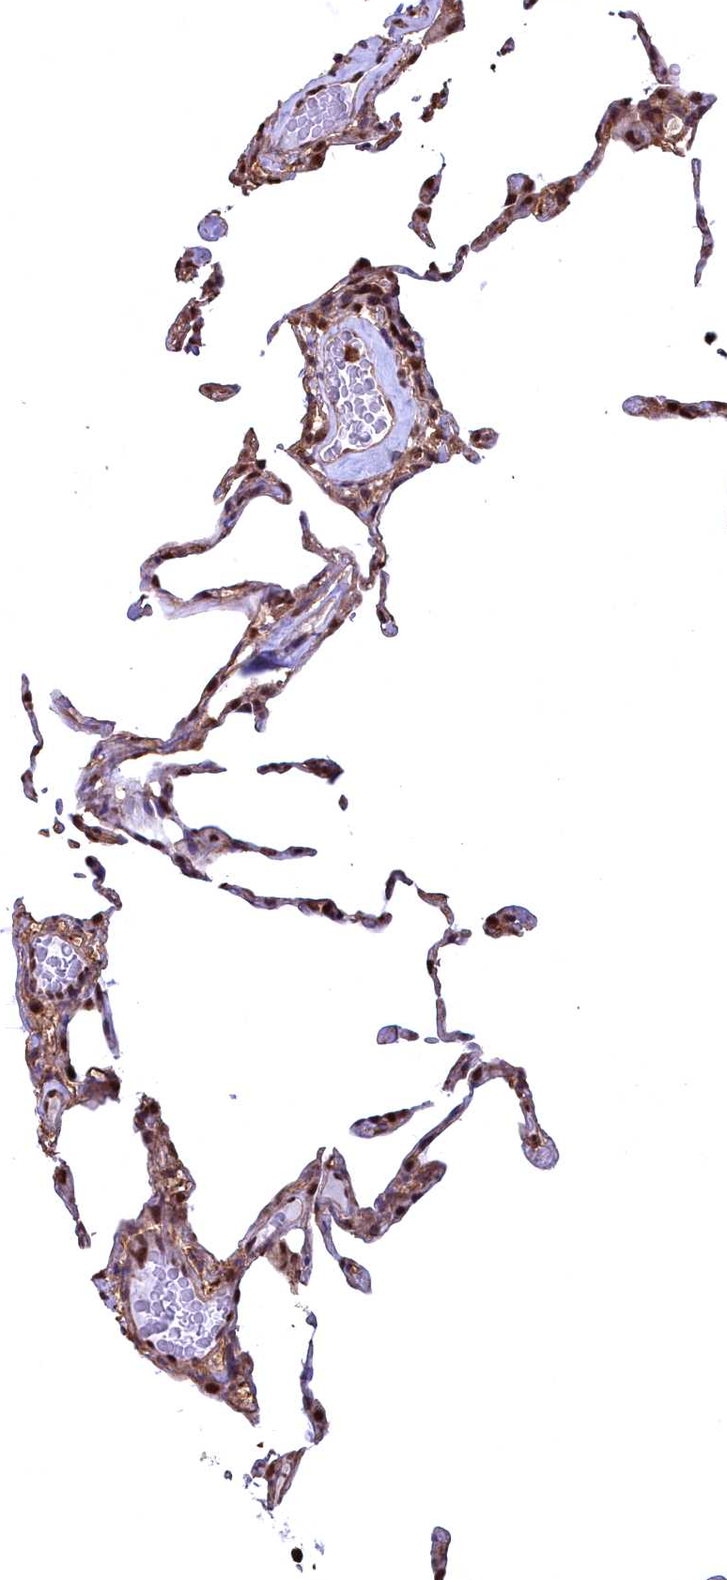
{"staining": {"intensity": "moderate", "quantity": "<25%", "location": "cytoplasmic/membranous,nuclear"}, "tissue": "lung", "cell_type": "Alveolar cells", "image_type": "normal", "snomed": [{"axis": "morphology", "description": "Normal tissue, NOS"}, {"axis": "topography", "description": "Lung"}], "caption": "A low amount of moderate cytoplasmic/membranous,nuclear staining is seen in approximately <25% of alveolar cells in normal lung. The protein of interest is shown in brown color, while the nuclei are stained blue.", "gene": "GAPDH", "patient": {"sex": "female", "age": 57}}